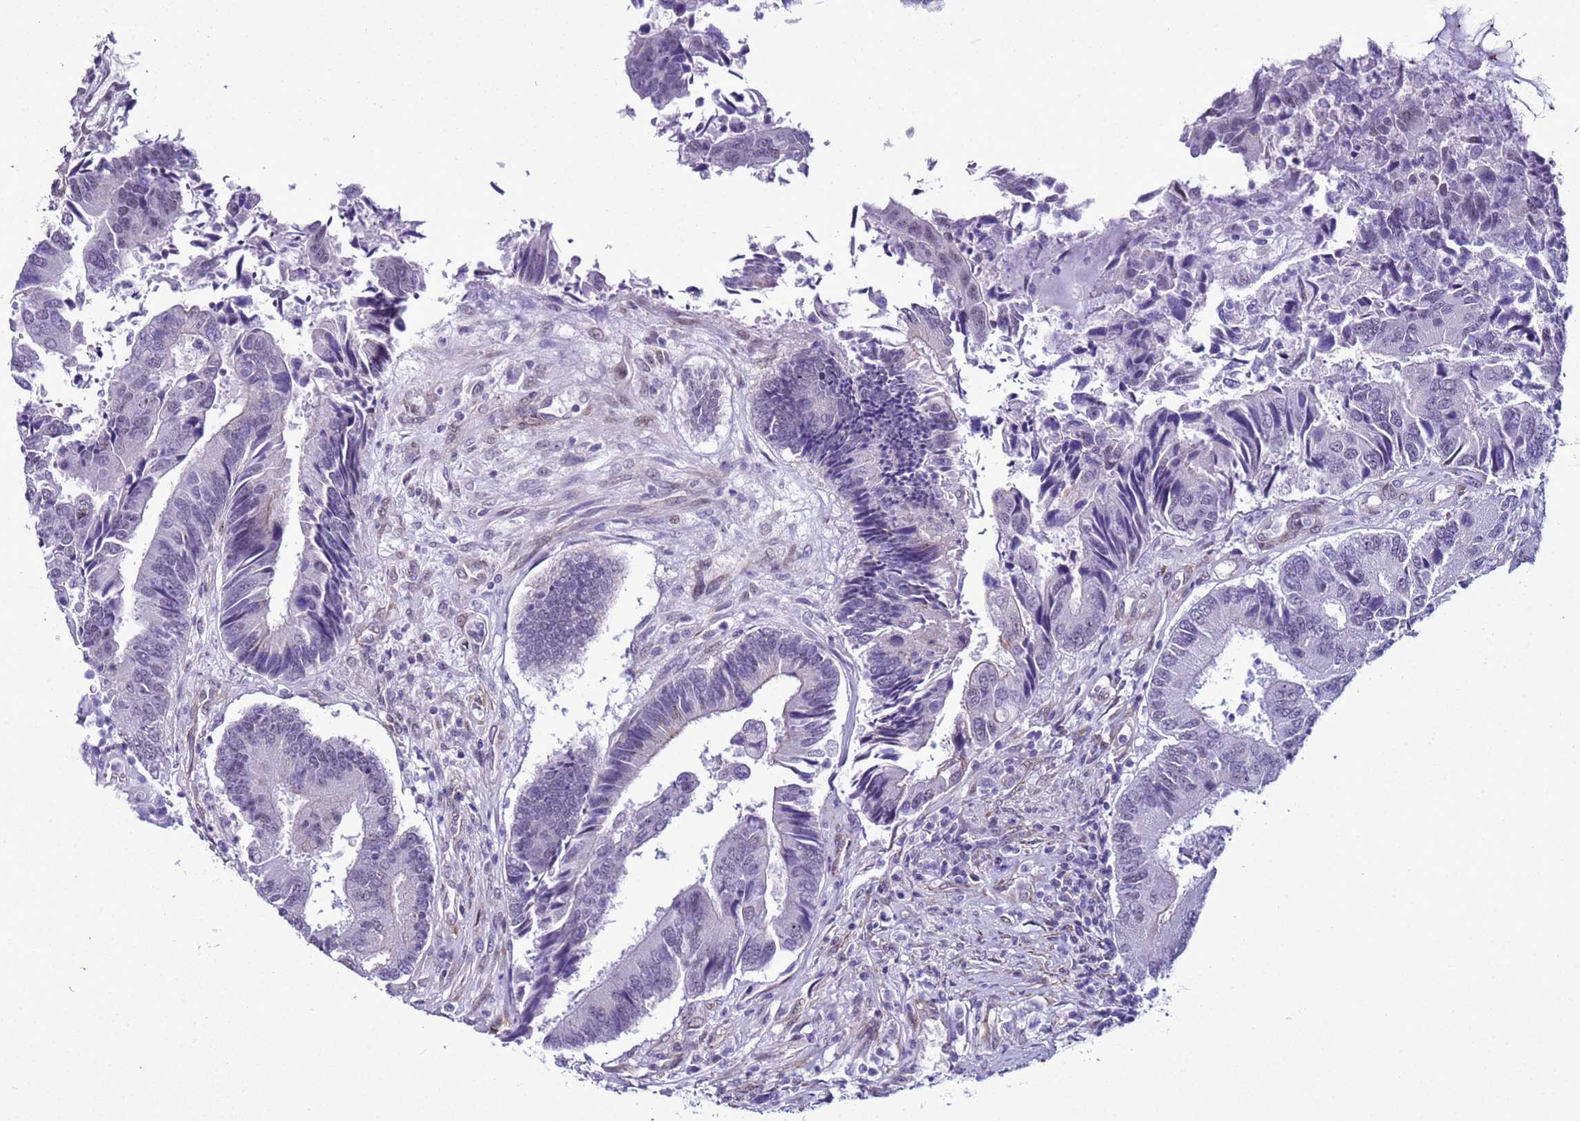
{"staining": {"intensity": "negative", "quantity": "none", "location": "none"}, "tissue": "colorectal cancer", "cell_type": "Tumor cells", "image_type": "cancer", "snomed": [{"axis": "morphology", "description": "Adenocarcinoma, NOS"}, {"axis": "topography", "description": "Colon"}], "caption": "Immunohistochemistry of human colorectal adenocarcinoma shows no expression in tumor cells.", "gene": "LRRC10B", "patient": {"sex": "female", "age": 67}}